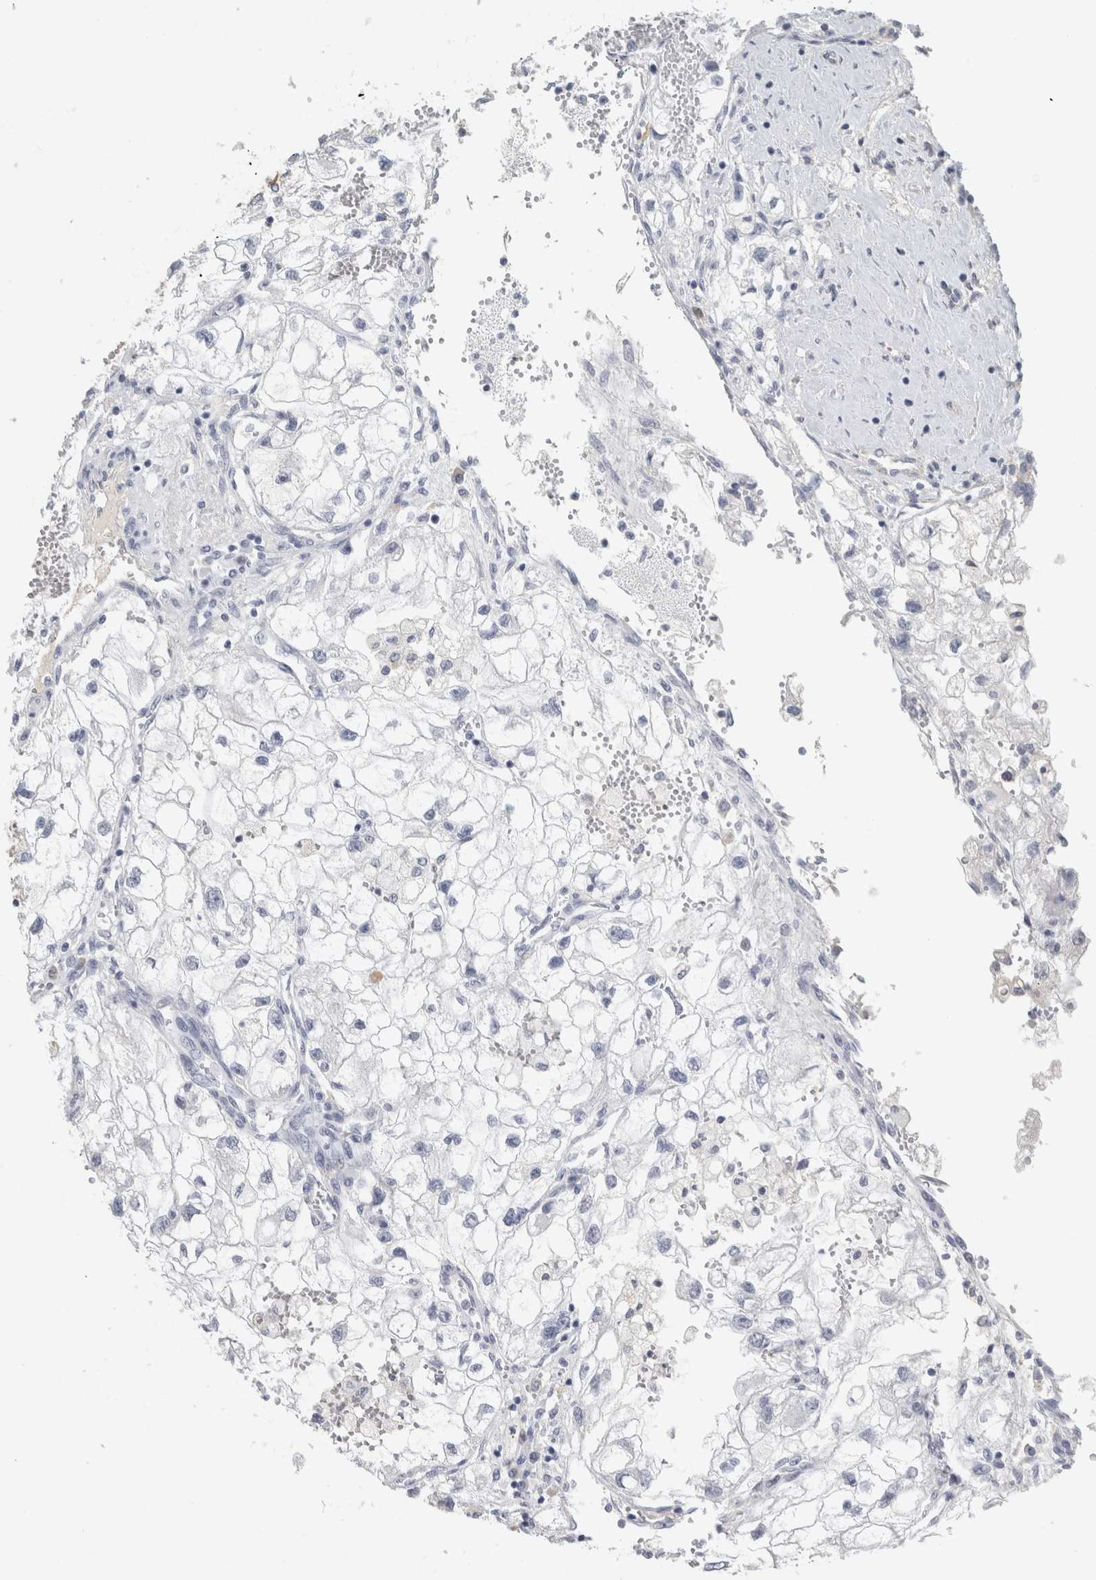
{"staining": {"intensity": "negative", "quantity": "none", "location": "none"}, "tissue": "renal cancer", "cell_type": "Tumor cells", "image_type": "cancer", "snomed": [{"axis": "morphology", "description": "Adenocarcinoma, NOS"}, {"axis": "topography", "description": "Kidney"}], "caption": "This micrograph is of renal cancer (adenocarcinoma) stained with immunohistochemistry to label a protein in brown with the nuclei are counter-stained blue. There is no positivity in tumor cells. The staining was performed using DAB (3,3'-diaminobenzidine) to visualize the protein expression in brown, while the nuclei were stained in blue with hematoxylin (Magnification: 20x).", "gene": "TSPAN8", "patient": {"sex": "female", "age": 70}}